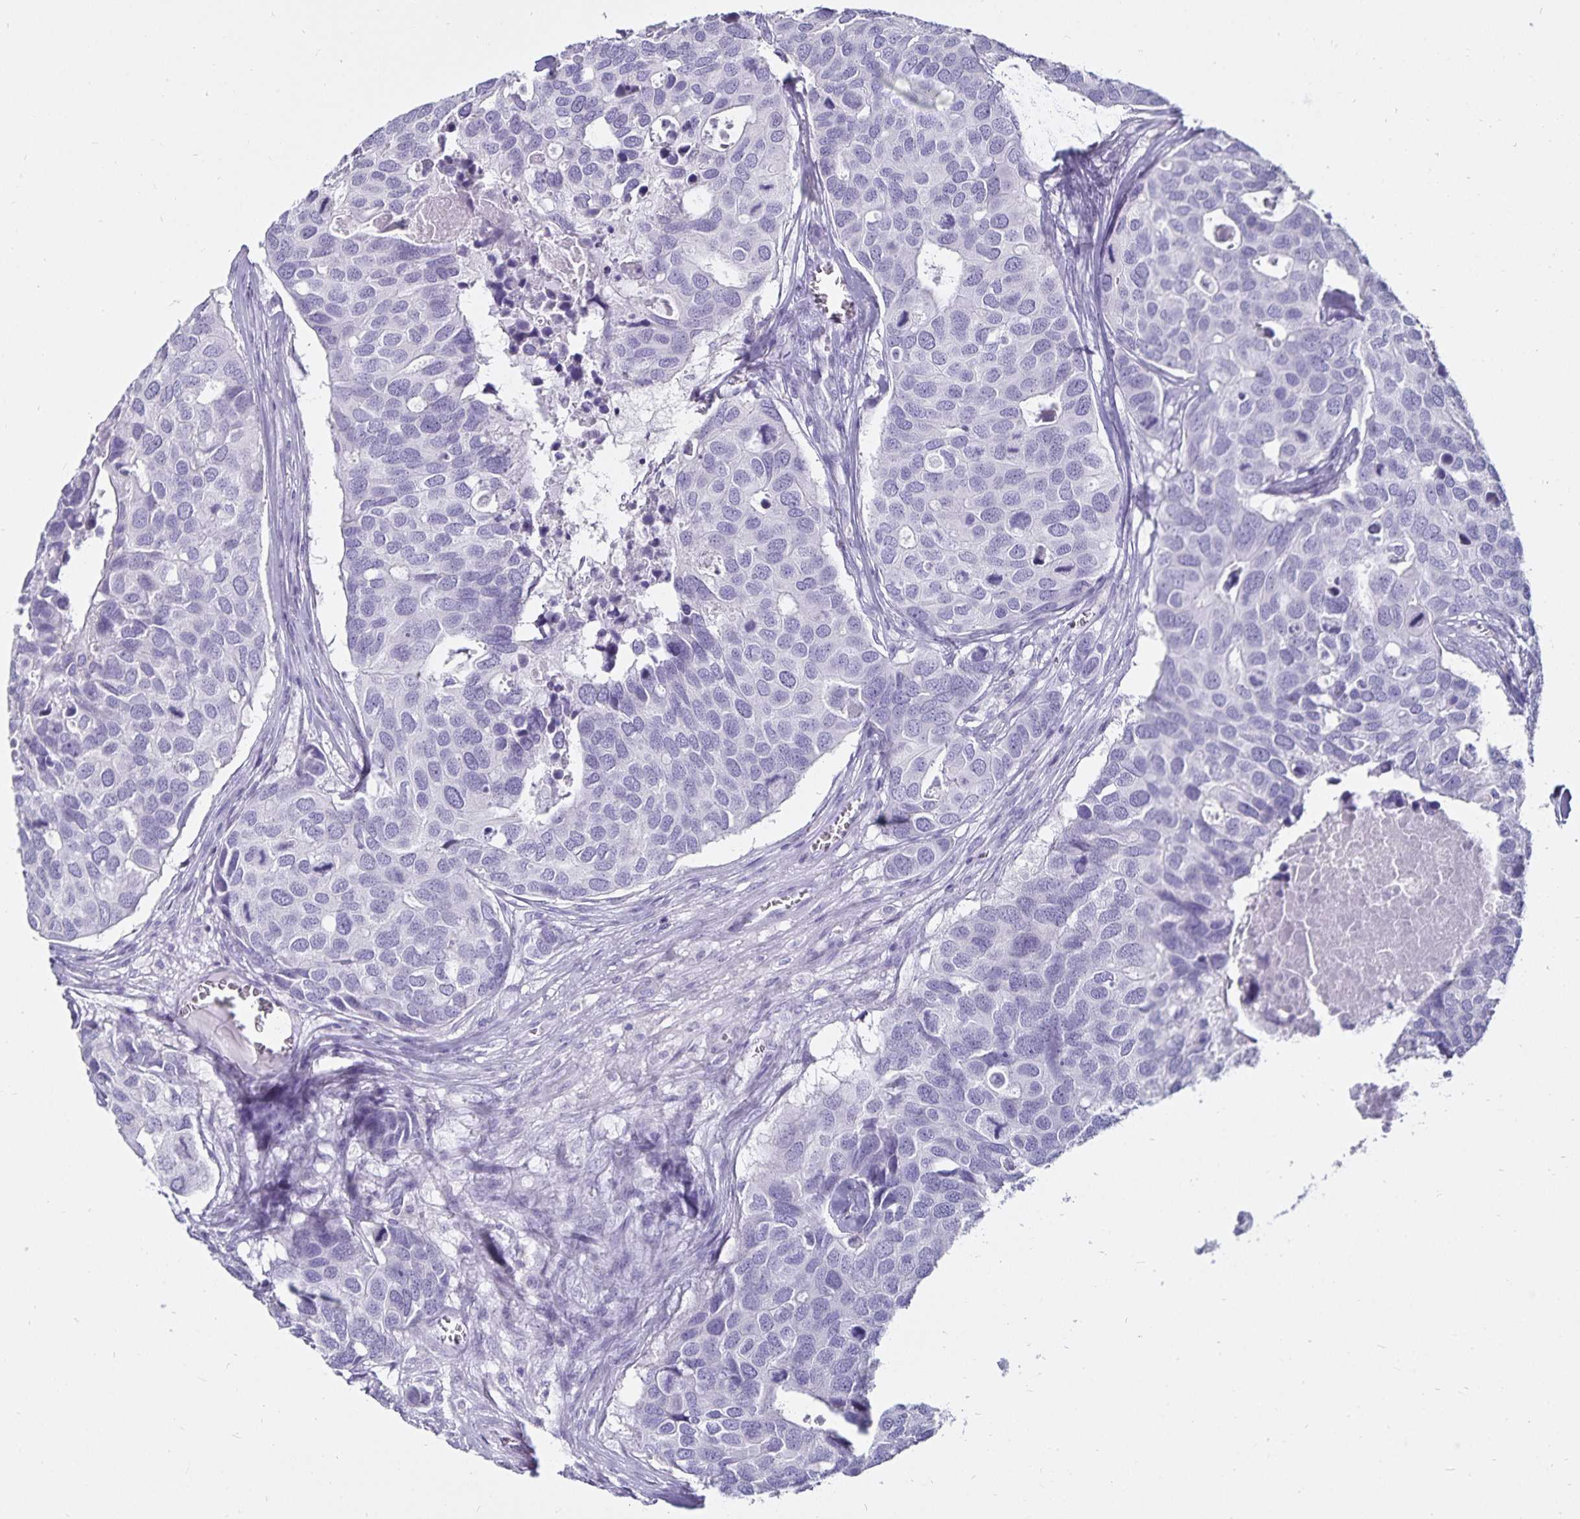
{"staining": {"intensity": "negative", "quantity": "none", "location": "none"}, "tissue": "breast cancer", "cell_type": "Tumor cells", "image_type": "cancer", "snomed": [{"axis": "morphology", "description": "Duct carcinoma"}, {"axis": "topography", "description": "Breast"}], "caption": "Tumor cells show no significant expression in breast intraductal carcinoma. Nuclei are stained in blue.", "gene": "DEFA6", "patient": {"sex": "female", "age": 83}}